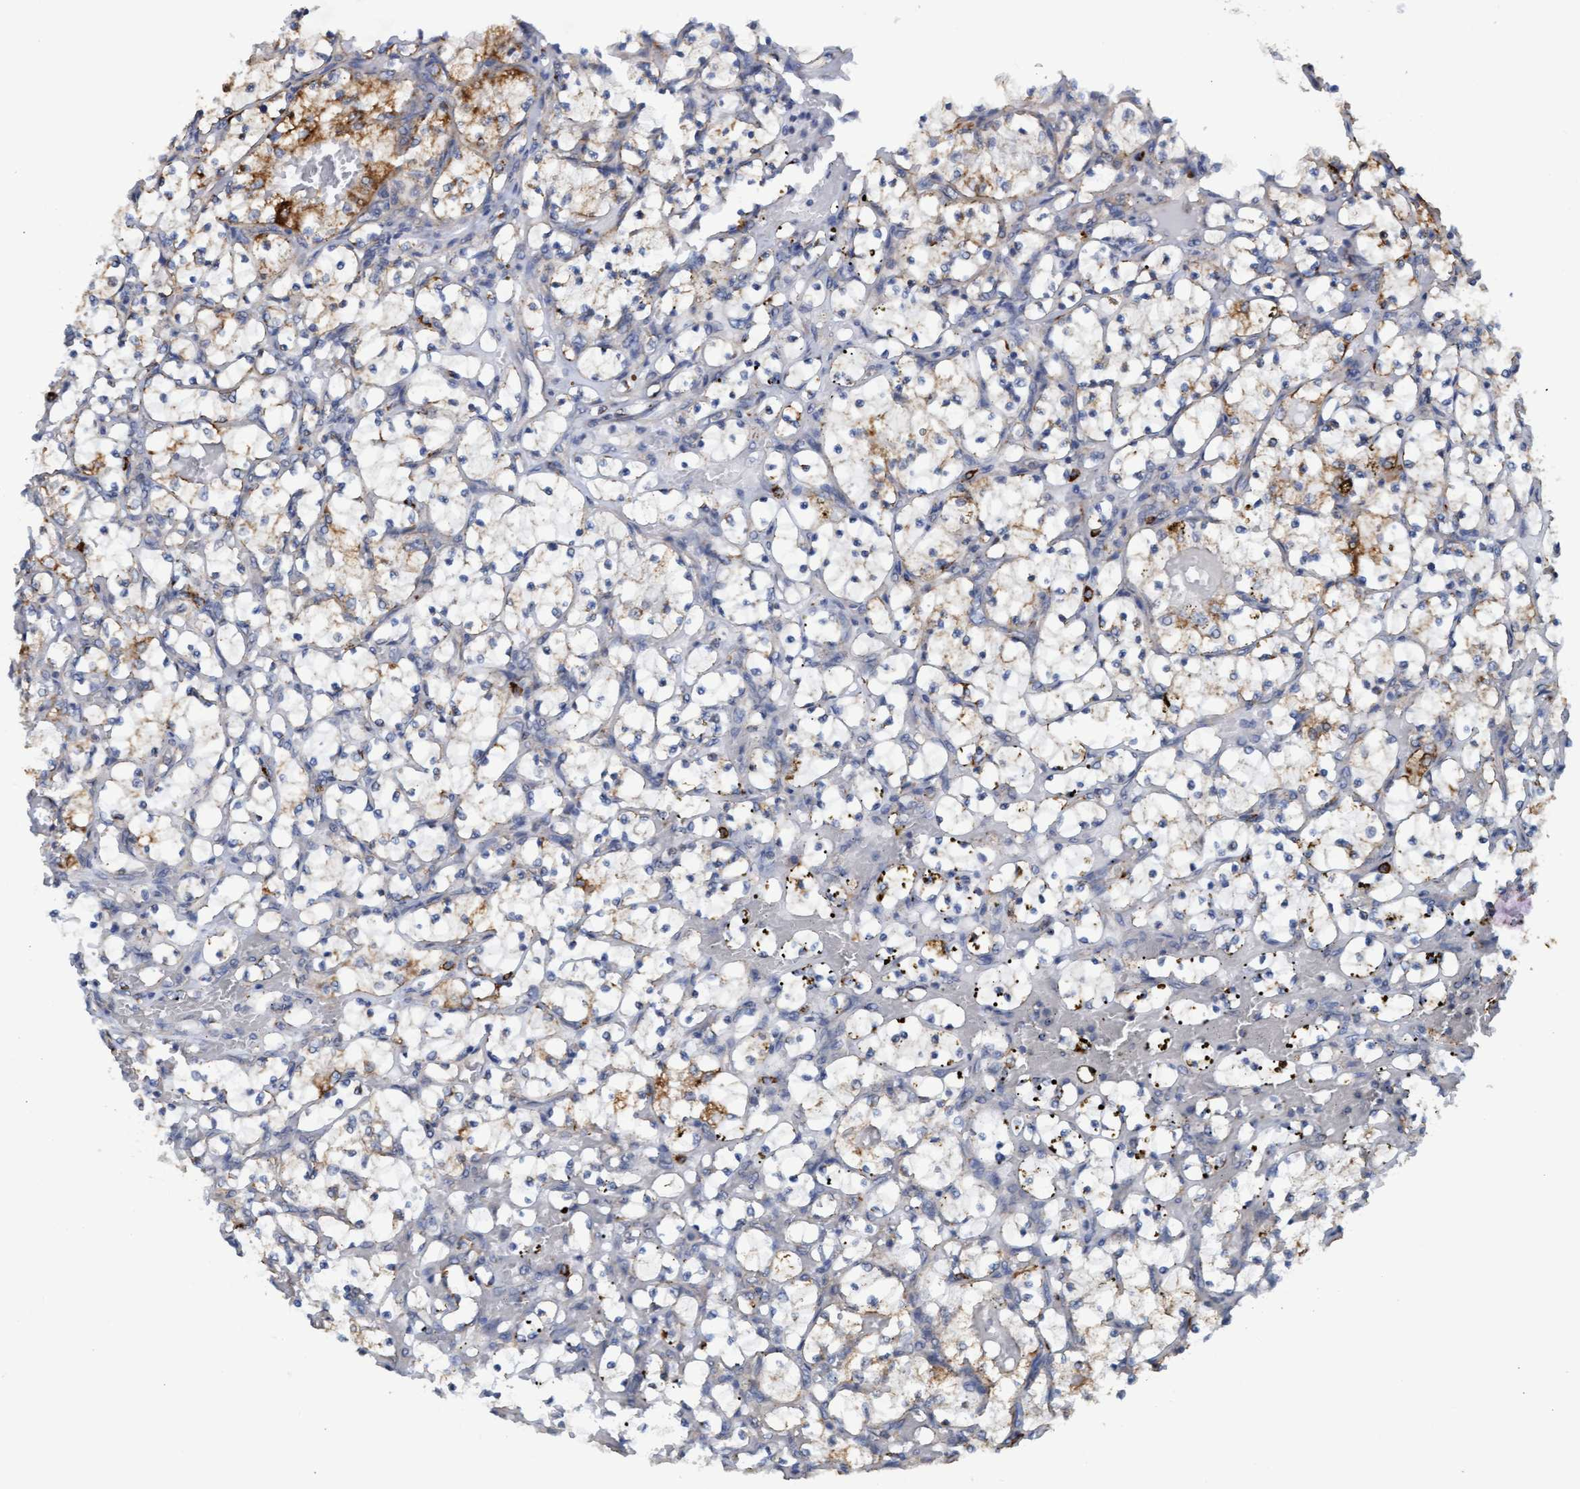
{"staining": {"intensity": "moderate", "quantity": "25%-75%", "location": "cytoplasmic/membranous"}, "tissue": "renal cancer", "cell_type": "Tumor cells", "image_type": "cancer", "snomed": [{"axis": "morphology", "description": "Adenocarcinoma, NOS"}, {"axis": "topography", "description": "Kidney"}], "caption": "An IHC photomicrograph of neoplastic tissue is shown. Protein staining in brown labels moderate cytoplasmic/membranous positivity in adenocarcinoma (renal) within tumor cells. The protein of interest is shown in brown color, while the nuclei are stained blue.", "gene": "LRSAM1", "patient": {"sex": "female", "age": 69}}